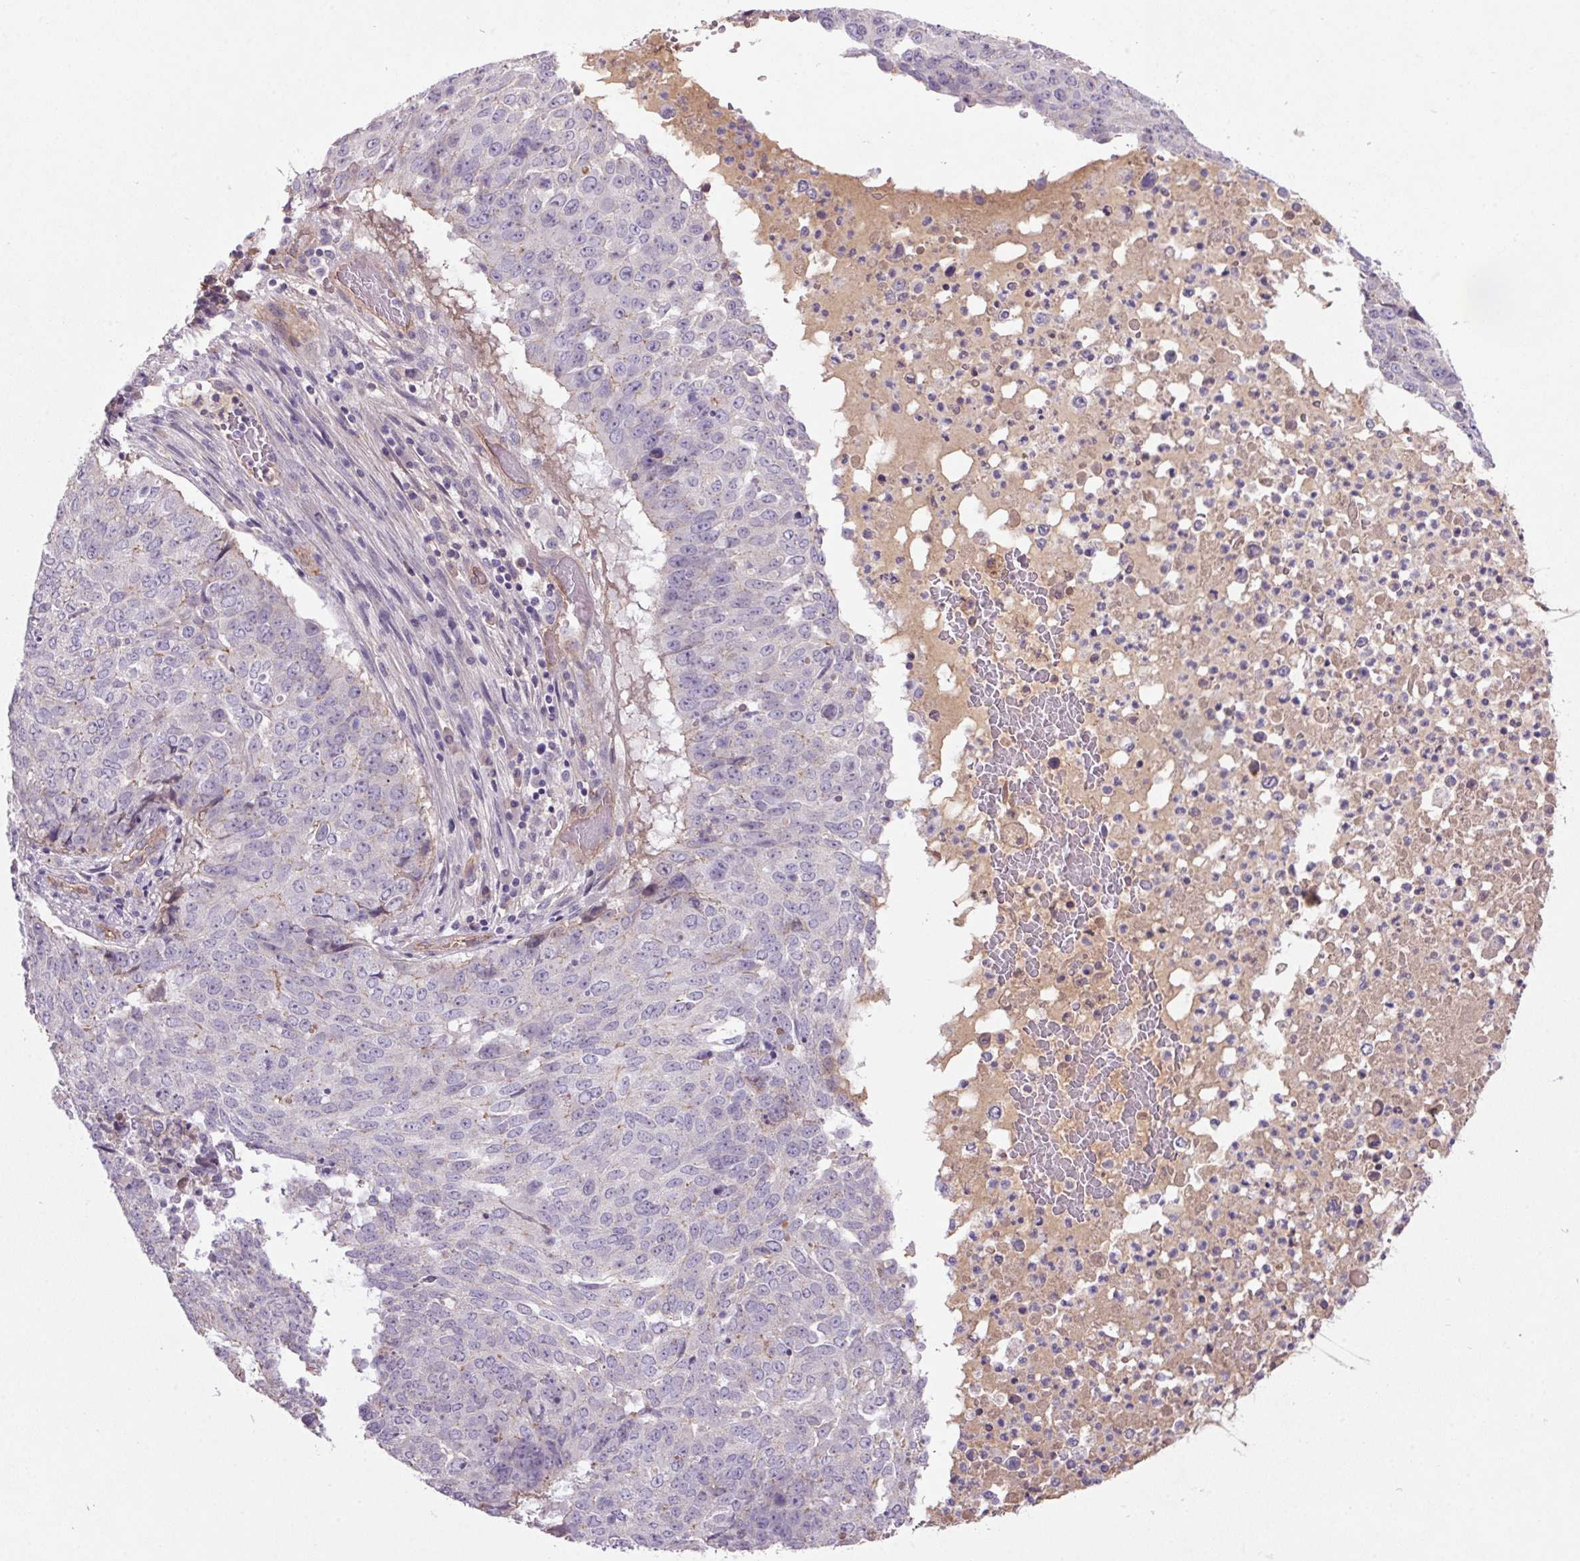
{"staining": {"intensity": "negative", "quantity": "none", "location": "none"}, "tissue": "lung cancer", "cell_type": "Tumor cells", "image_type": "cancer", "snomed": [{"axis": "morphology", "description": "Normal tissue, NOS"}, {"axis": "morphology", "description": "Squamous cell carcinoma, NOS"}, {"axis": "topography", "description": "Bronchus"}, {"axis": "topography", "description": "Lung"}], "caption": "DAB immunohistochemical staining of squamous cell carcinoma (lung) shows no significant expression in tumor cells. Brightfield microscopy of immunohistochemistry (IHC) stained with DAB (3,3'-diaminobenzidine) (brown) and hematoxylin (blue), captured at high magnification.", "gene": "APOC4", "patient": {"sex": "male", "age": 64}}